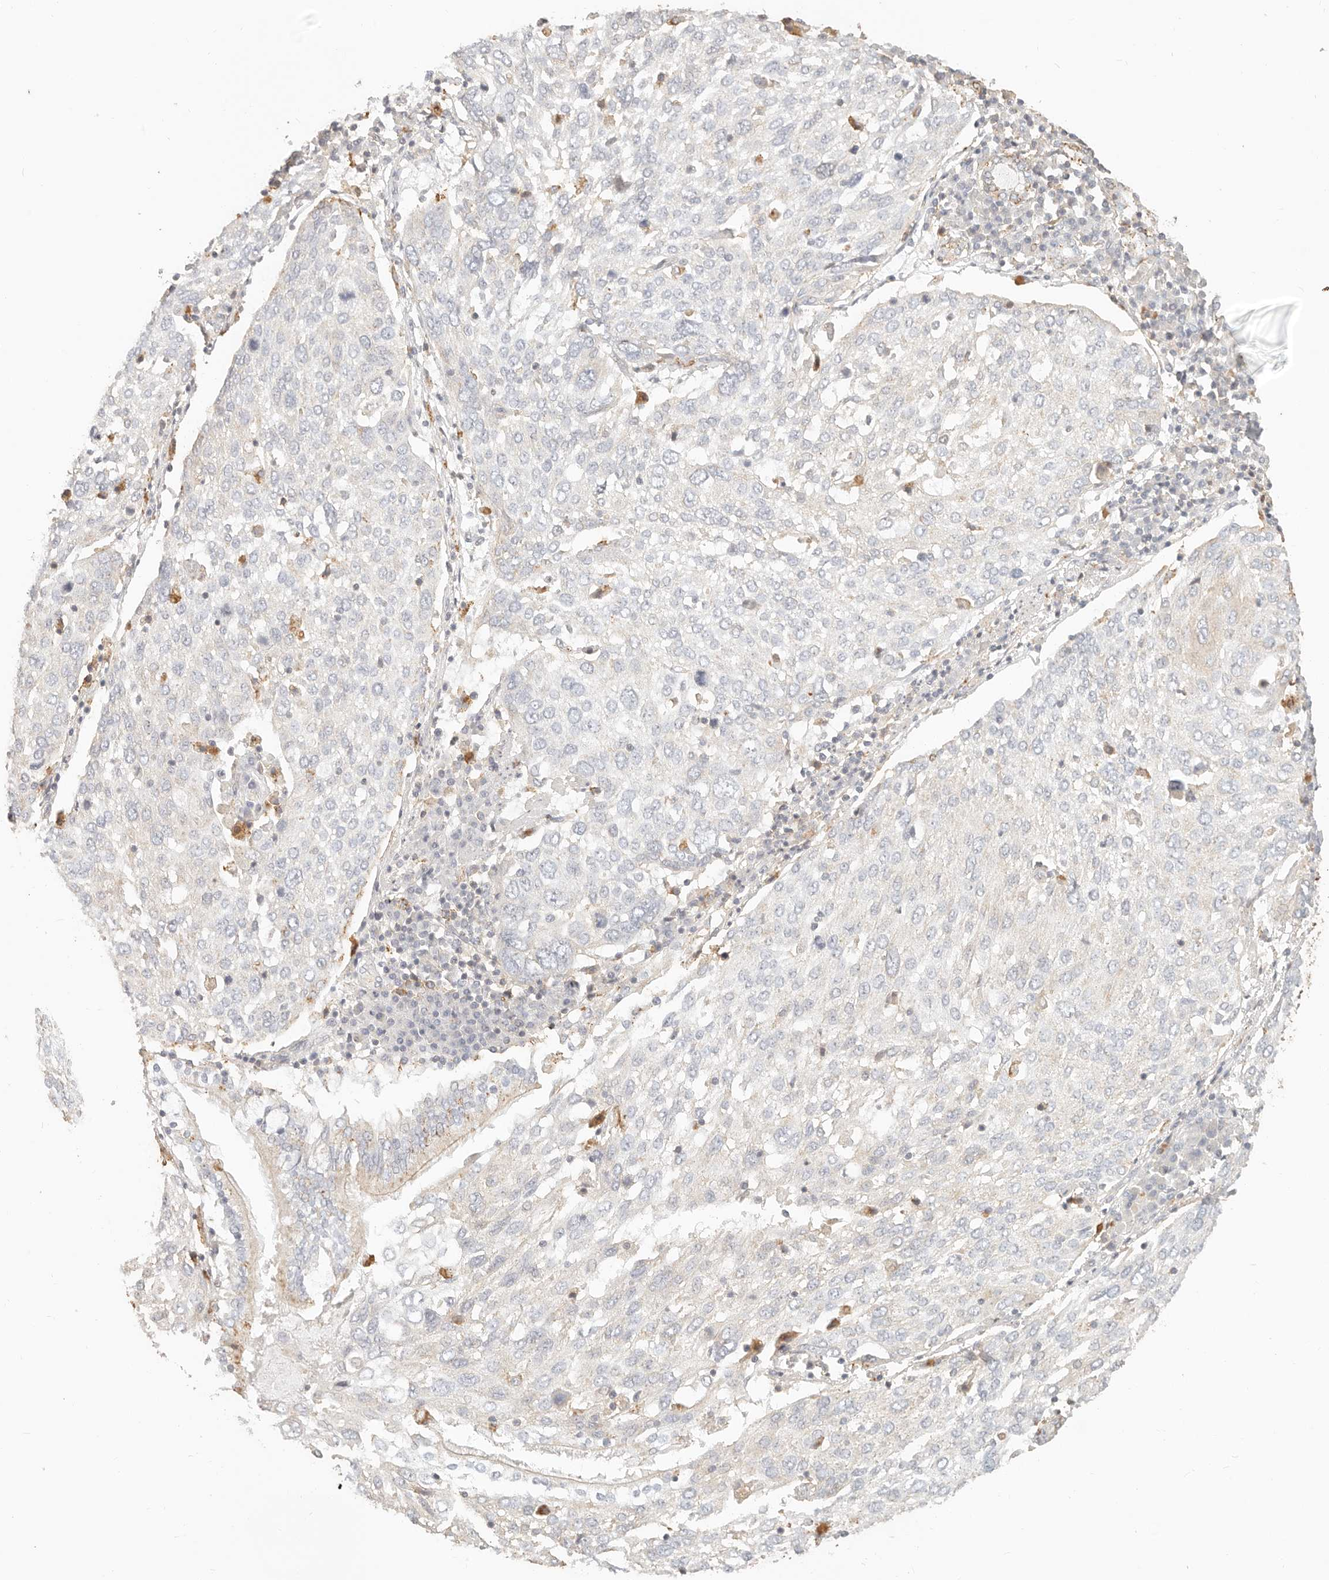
{"staining": {"intensity": "negative", "quantity": "none", "location": "none"}, "tissue": "lung cancer", "cell_type": "Tumor cells", "image_type": "cancer", "snomed": [{"axis": "morphology", "description": "Squamous cell carcinoma, NOS"}, {"axis": "topography", "description": "Lung"}], "caption": "This is a photomicrograph of IHC staining of squamous cell carcinoma (lung), which shows no expression in tumor cells.", "gene": "CNMD", "patient": {"sex": "male", "age": 65}}